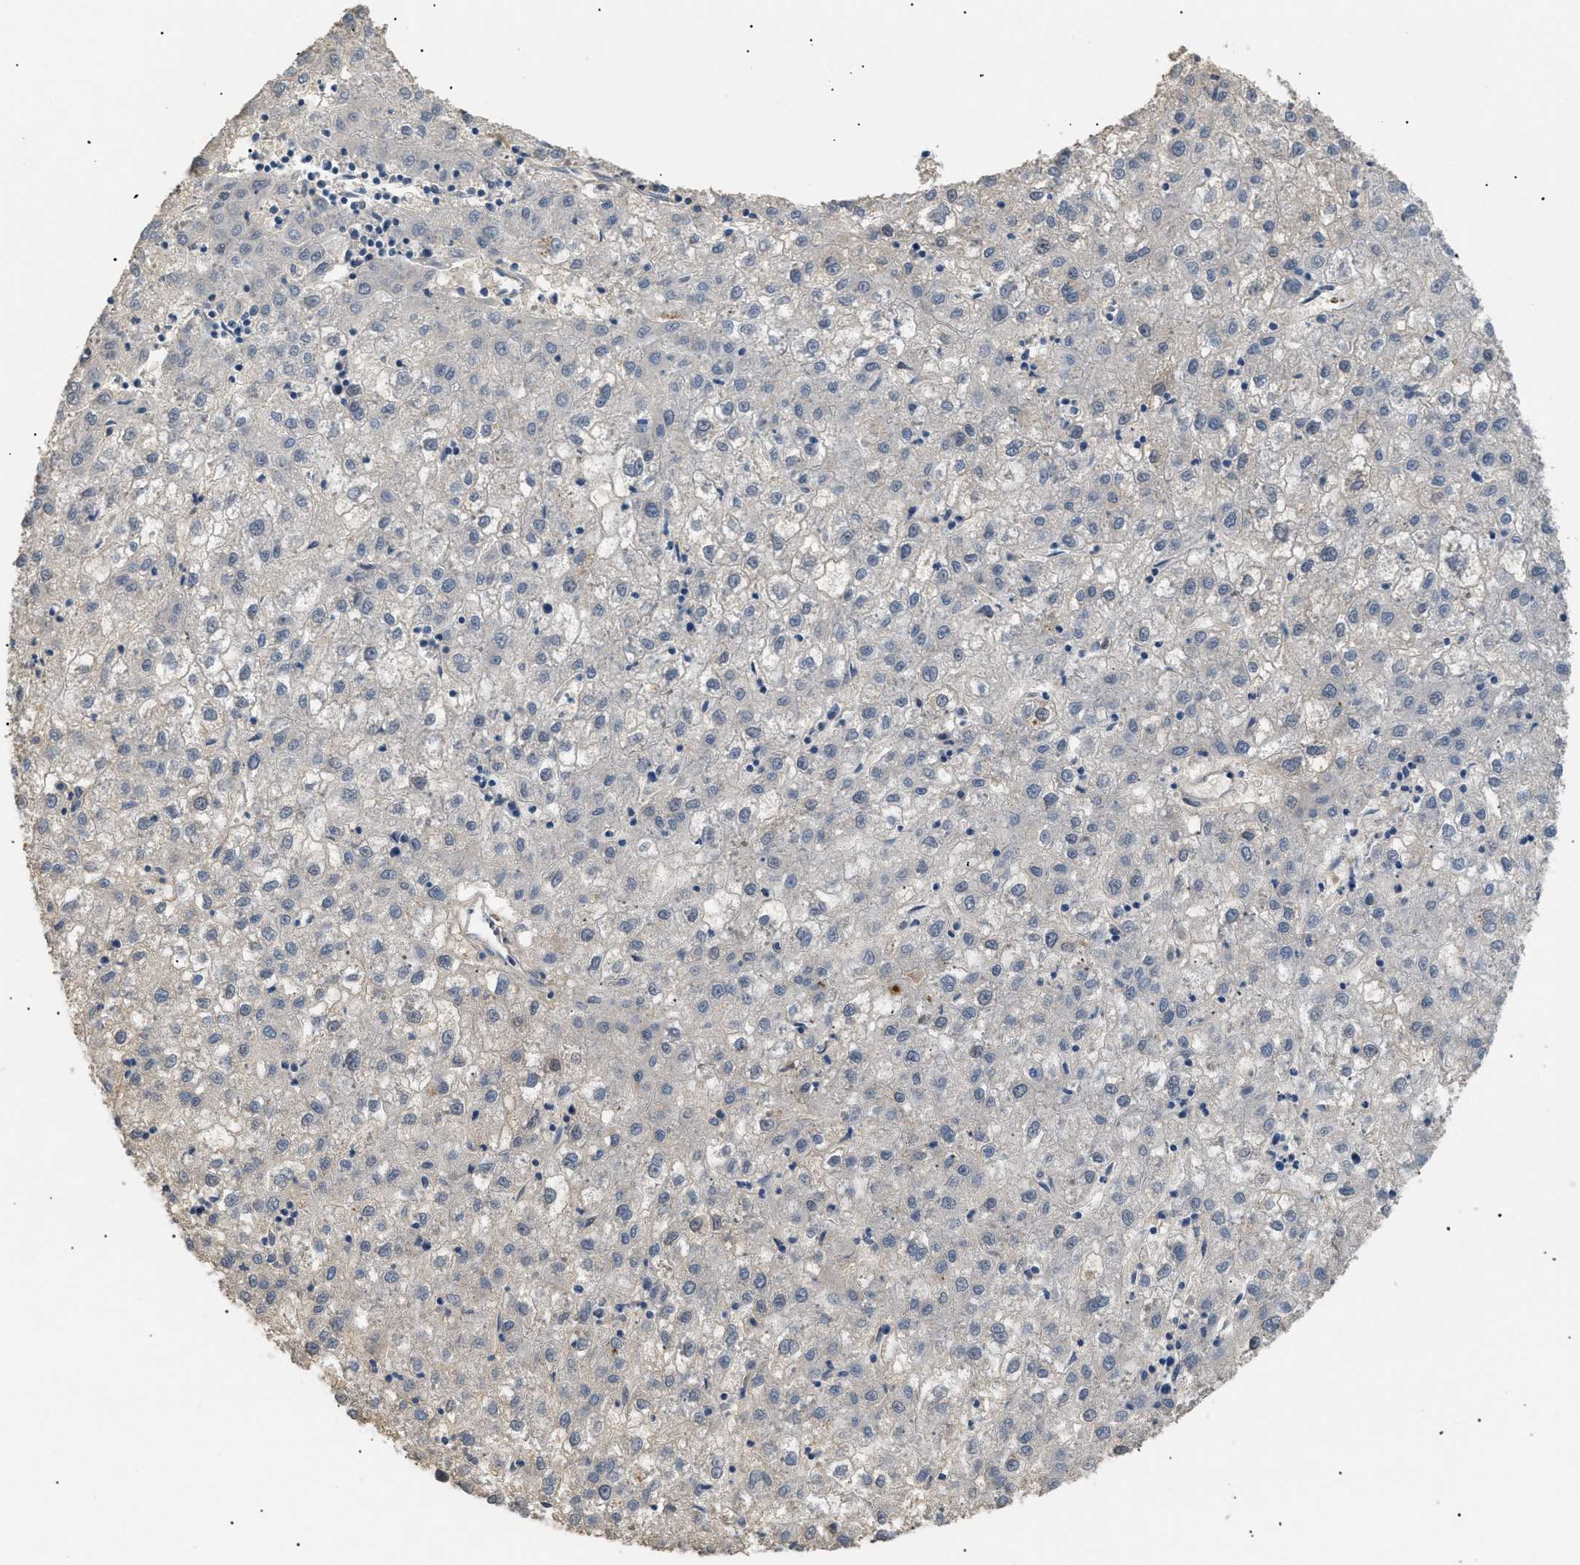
{"staining": {"intensity": "negative", "quantity": "none", "location": "none"}, "tissue": "liver cancer", "cell_type": "Tumor cells", "image_type": "cancer", "snomed": [{"axis": "morphology", "description": "Carcinoma, Hepatocellular, NOS"}, {"axis": "topography", "description": "Liver"}], "caption": "A high-resolution image shows immunohistochemistry staining of liver cancer (hepatocellular carcinoma), which exhibits no significant positivity in tumor cells.", "gene": "AKR1A1", "patient": {"sex": "male", "age": 72}}